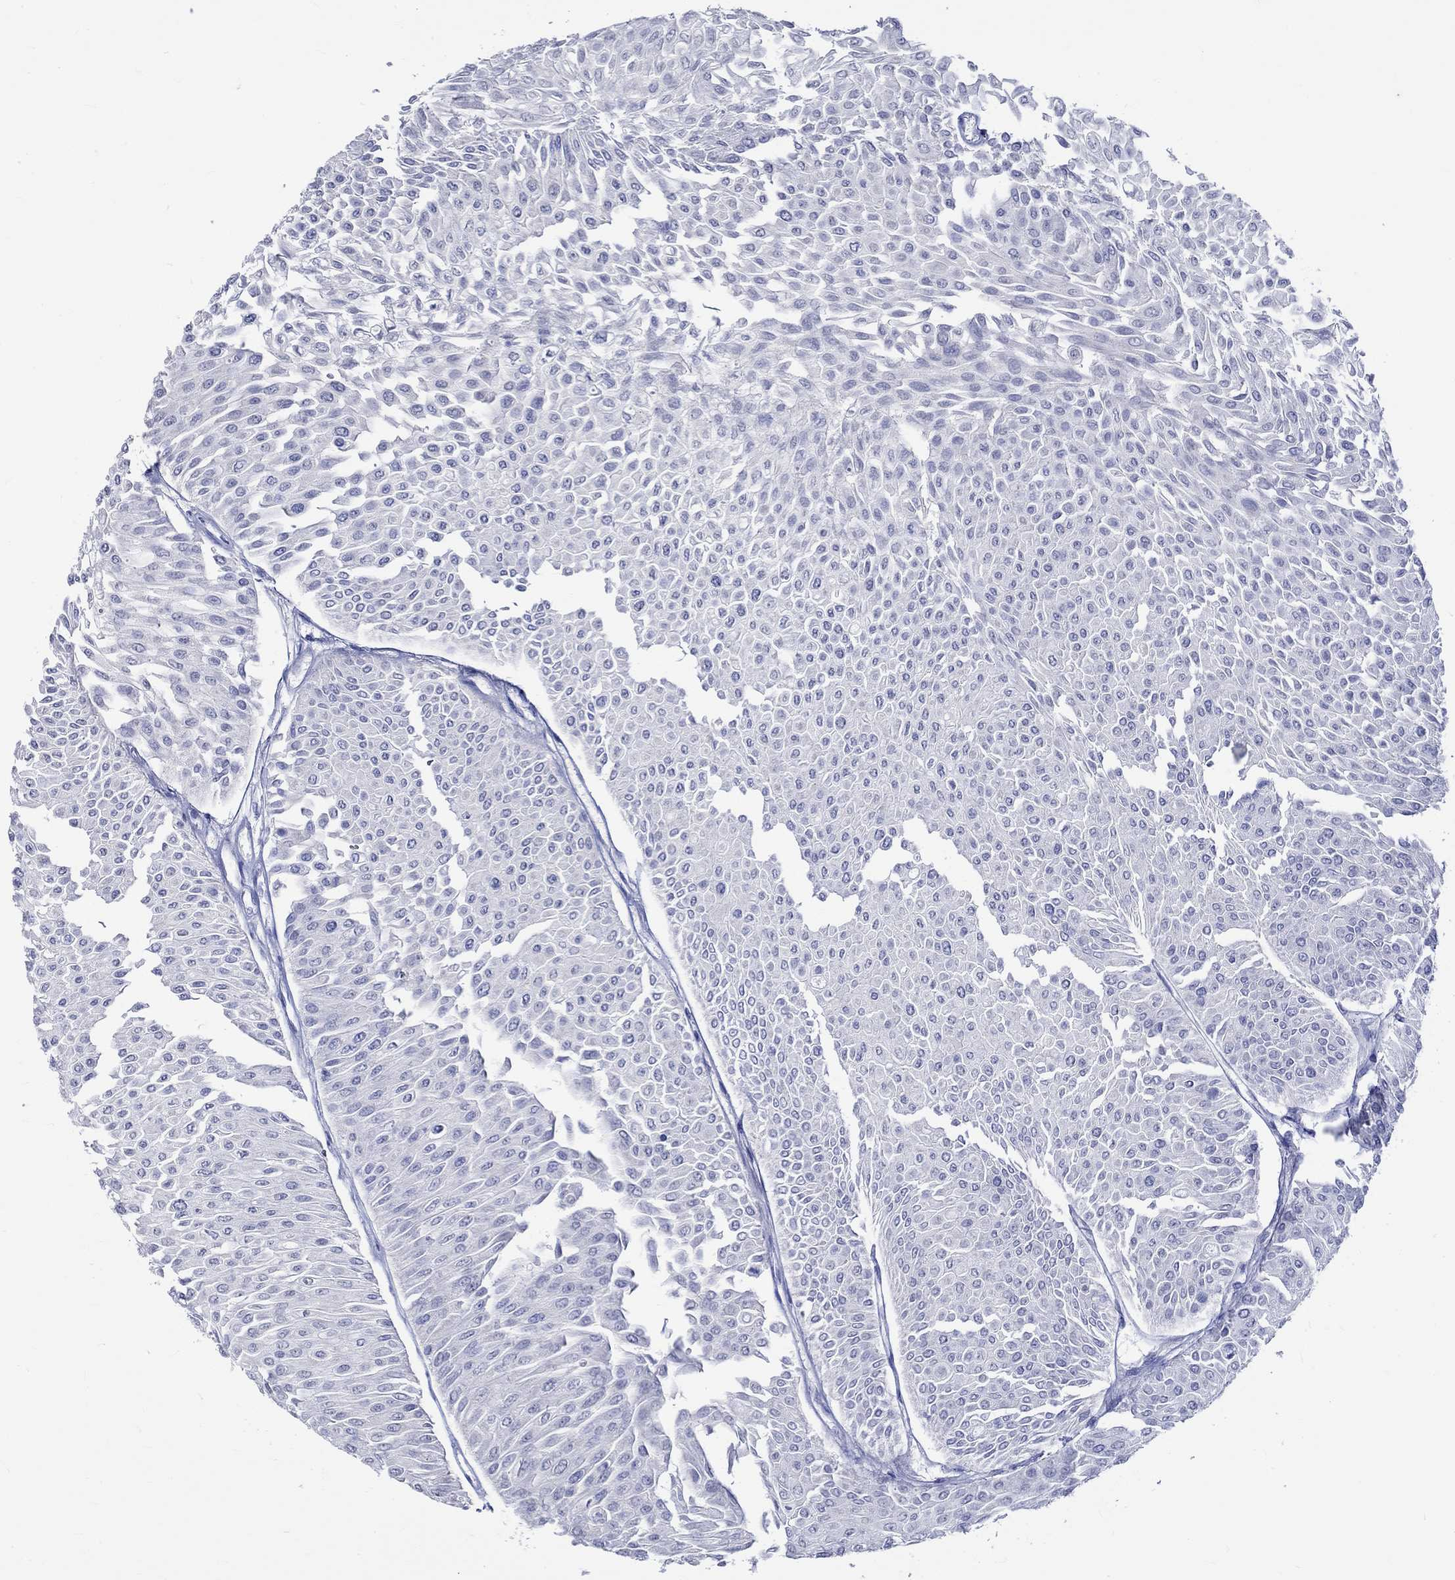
{"staining": {"intensity": "negative", "quantity": "none", "location": "none"}, "tissue": "urothelial cancer", "cell_type": "Tumor cells", "image_type": "cancer", "snomed": [{"axis": "morphology", "description": "Urothelial carcinoma, Low grade"}, {"axis": "topography", "description": "Urinary bladder"}], "caption": "The IHC micrograph has no significant positivity in tumor cells of urothelial cancer tissue.", "gene": "KLHL35", "patient": {"sex": "male", "age": 67}}